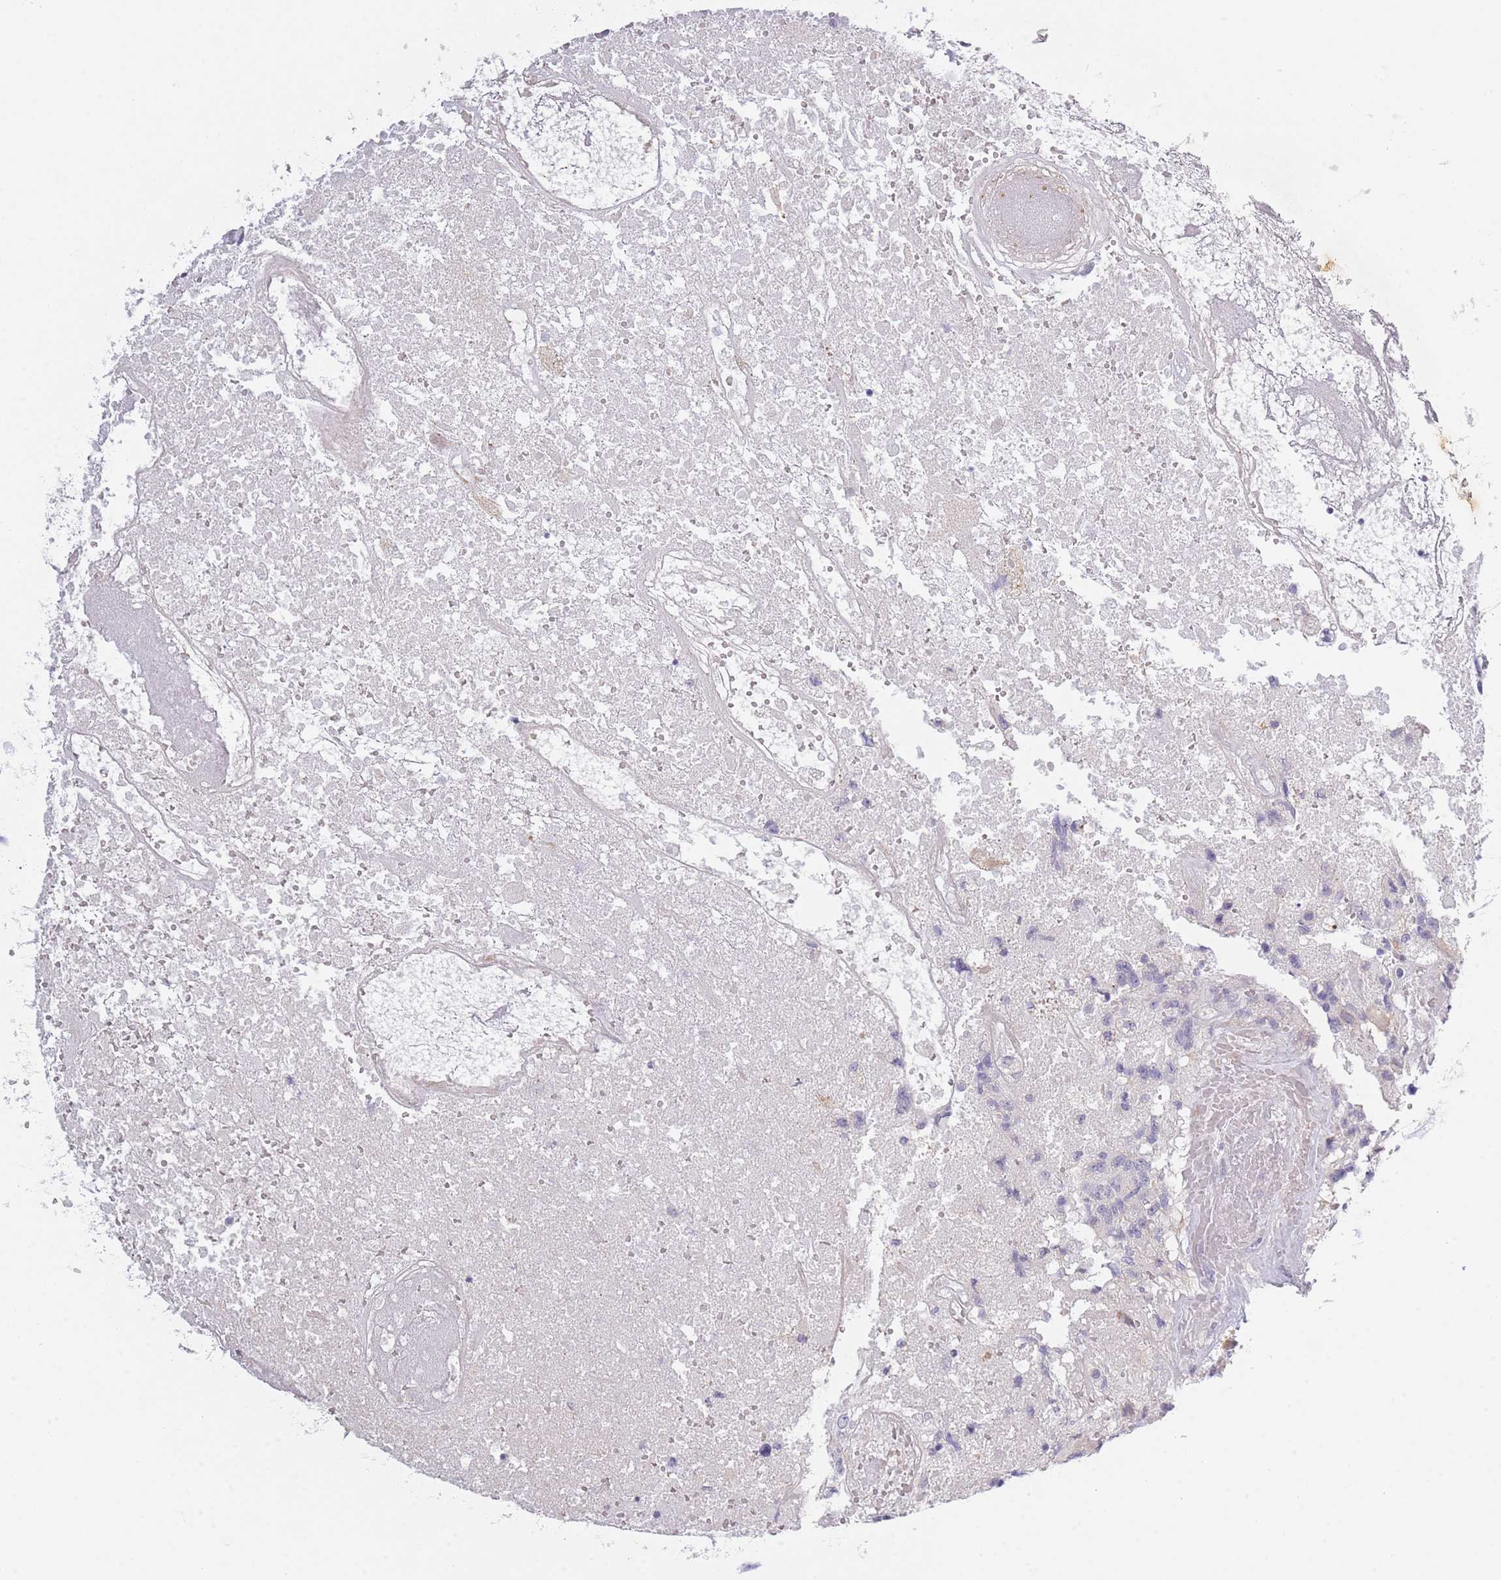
{"staining": {"intensity": "negative", "quantity": "none", "location": "none"}, "tissue": "glioma", "cell_type": "Tumor cells", "image_type": "cancer", "snomed": [{"axis": "morphology", "description": "Glioma, malignant, High grade"}, {"axis": "topography", "description": "Brain"}], "caption": "The histopathology image shows no staining of tumor cells in malignant glioma (high-grade). Brightfield microscopy of immunohistochemistry stained with DAB (brown) and hematoxylin (blue), captured at high magnification.", "gene": "SLC7A6", "patient": {"sex": "male", "age": 76}}